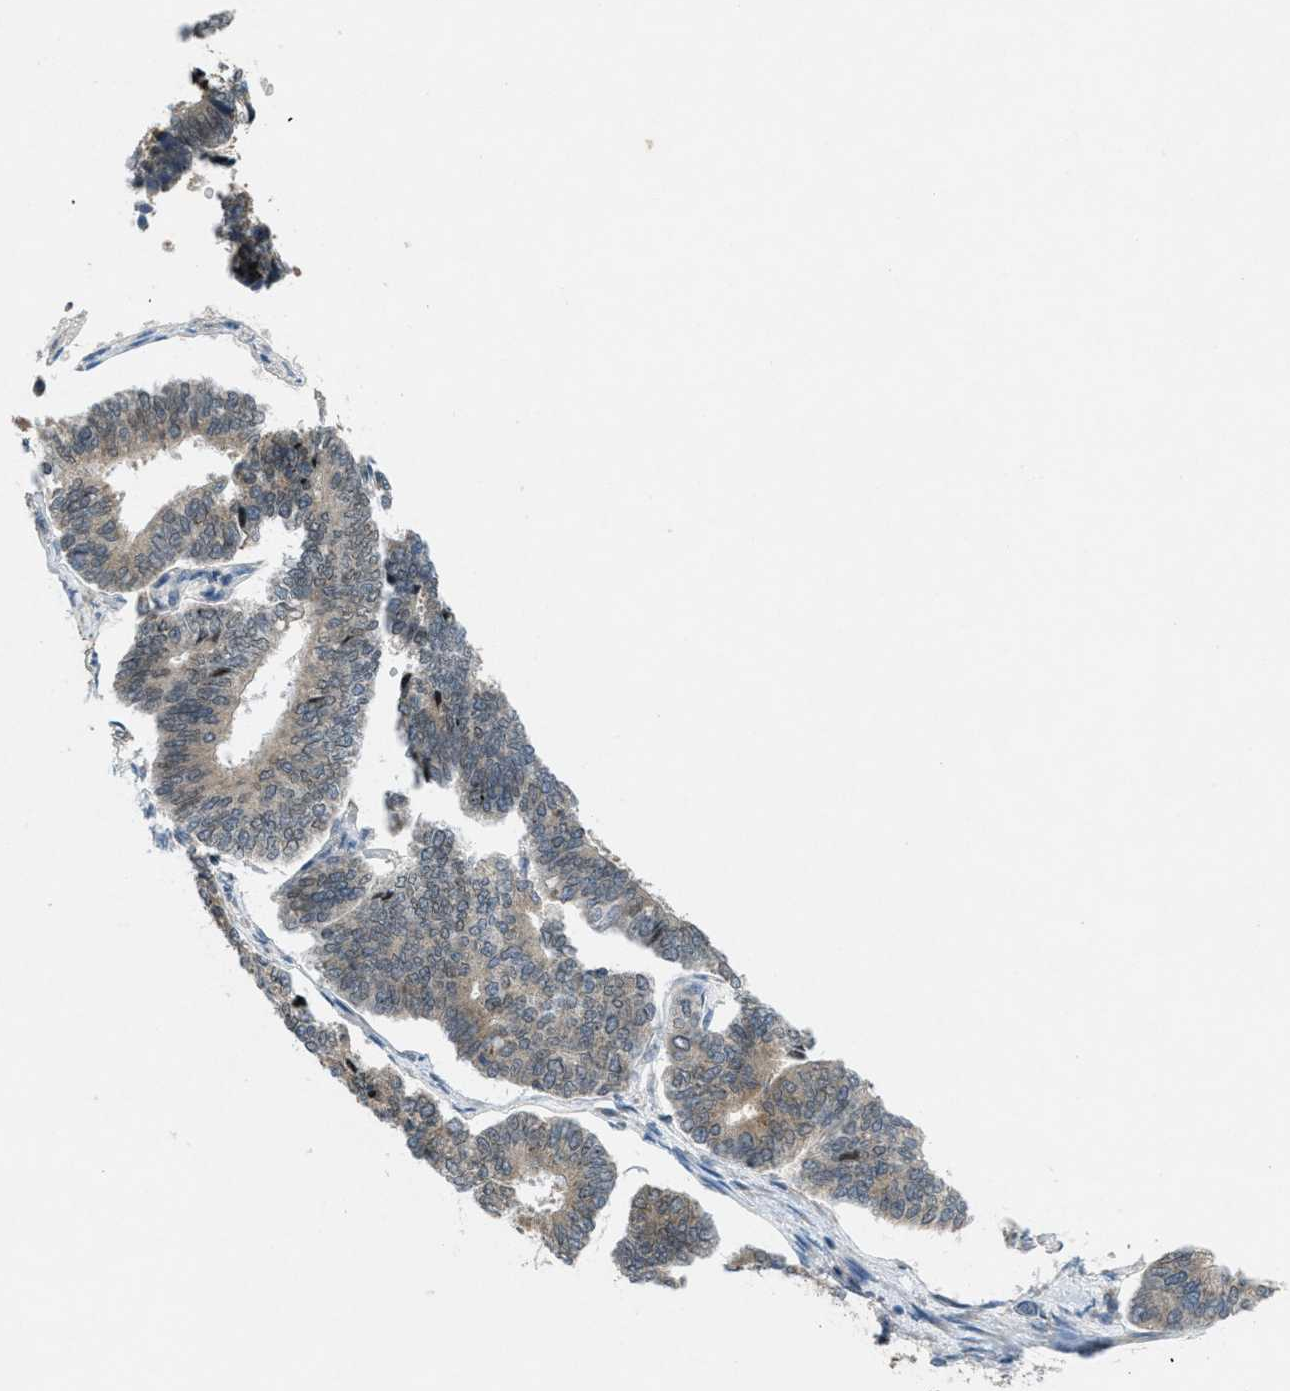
{"staining": {"intensity": "weak", "quantity": "25%-75%", "location": "cytoplasmic/membranous"}, "tissue": "endometrial cancer", "cell_type": "Tumor cells", "image_type": "cancer", "snomed": [{"axis": "morphology", "description": "Adenocarcinoma, NOS"}, {"axis": "topography", "description": "Endometrium"}], "caption": "IHC of endometrial cancer reveals low levels of weak cytoplasmic/membranous positivity in approximately 25%-75% of tumor cells.", "gene": "SIGMAR1", "patient": {"sex": "female", "age": 70}}